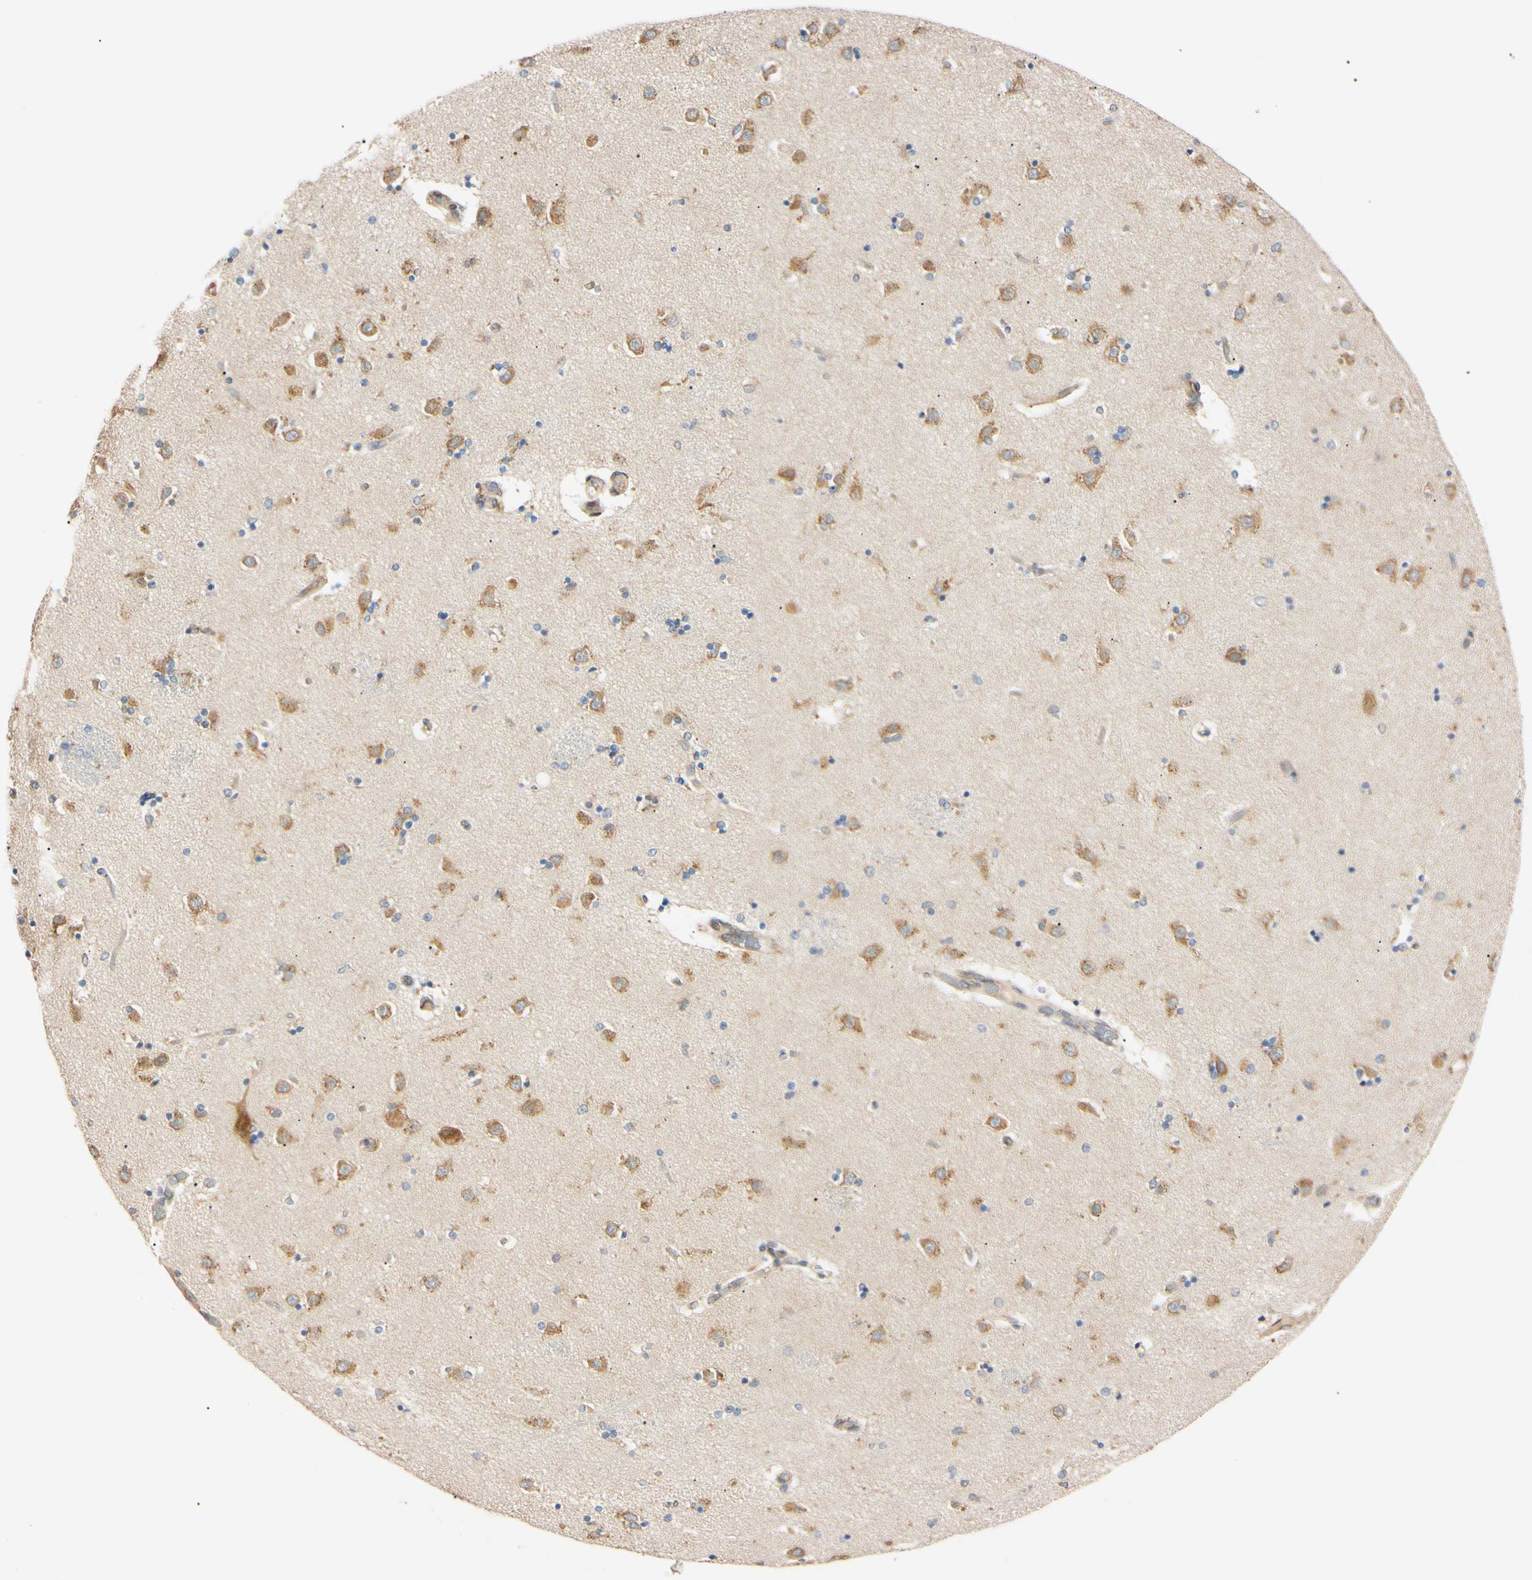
{"staining": {"intensity": "negative", "quantity": "none", "location": "none"}, "tissue": "caudate", "cell_type": "Glial cells", "image_type": "normal", "snomed": [{"axis": "morphology", "description": "Normal tissue, NOS"}, {"axis": "topography", "description": "Lateral ventricle wall"}], "caption": "This is an IHC image of benign human caudate. There is no positivity in glial cells.", "gene": "IER3IP1", "patient": {"sex": "female", "age": 54}}